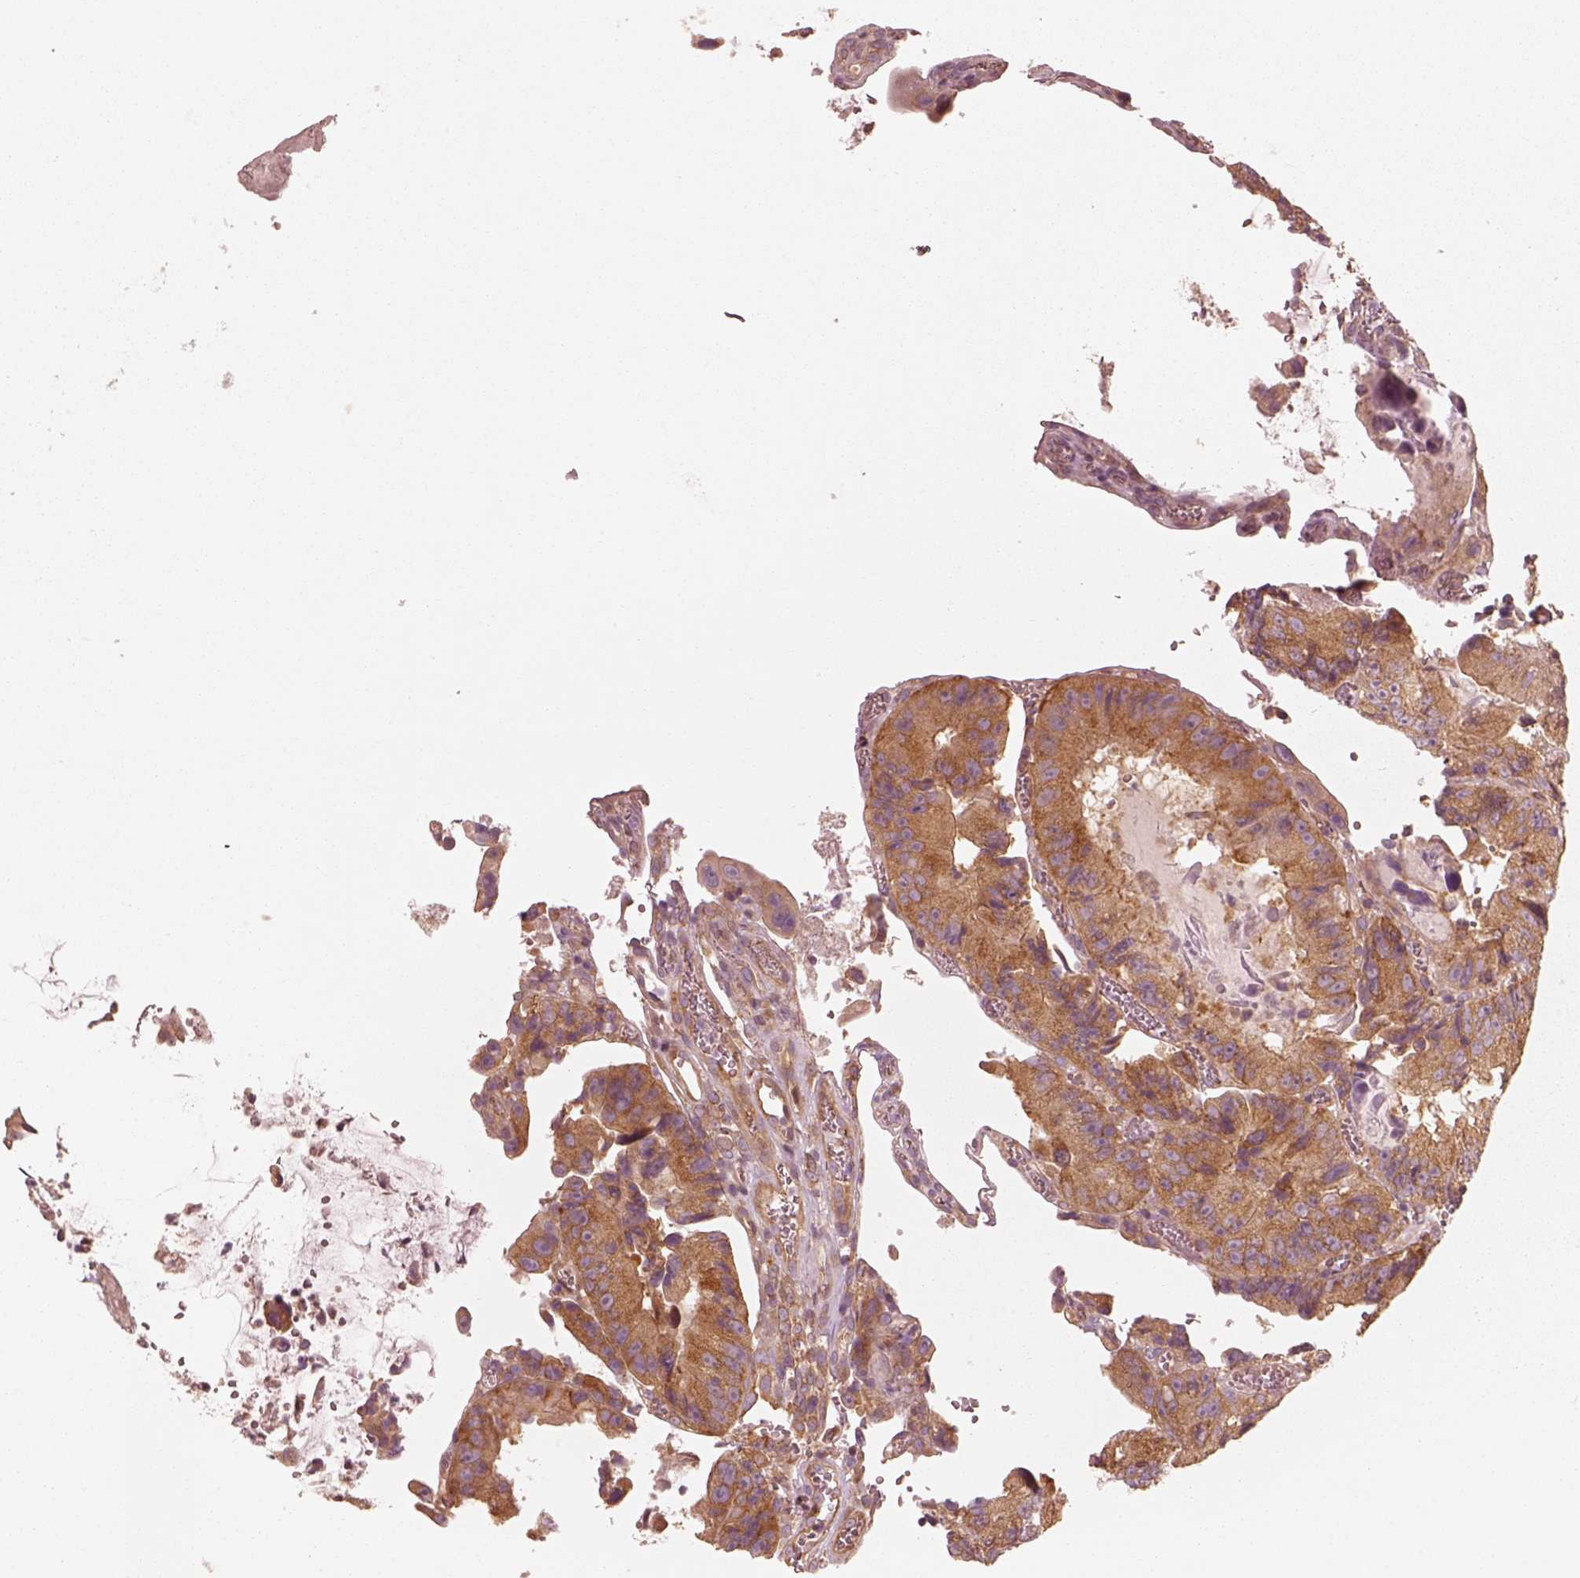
{"staining": {"intensity": "strong", "quantity": ">75%", "location": "cytoplasmic/membranous"}, "tissue": "colorectal cancer", "cell_type": "Tumor cells", "image_type": "cancer", "snomed": [{"axis": "morphology", "description": "Adenocarcinoma, NOS"}, {"axis": "topography", "description": "Colon"}], "caption": "Immunohistochemistry micrograph of human adenocarcinoma (colorectal) stained for a protein (brown), which displays high levels of strong cytoplasmic/membranous staining in approximately >75% of tumor cells.", "gene": "CNOT2", "patient": {"sex": "female", "age": 86}}